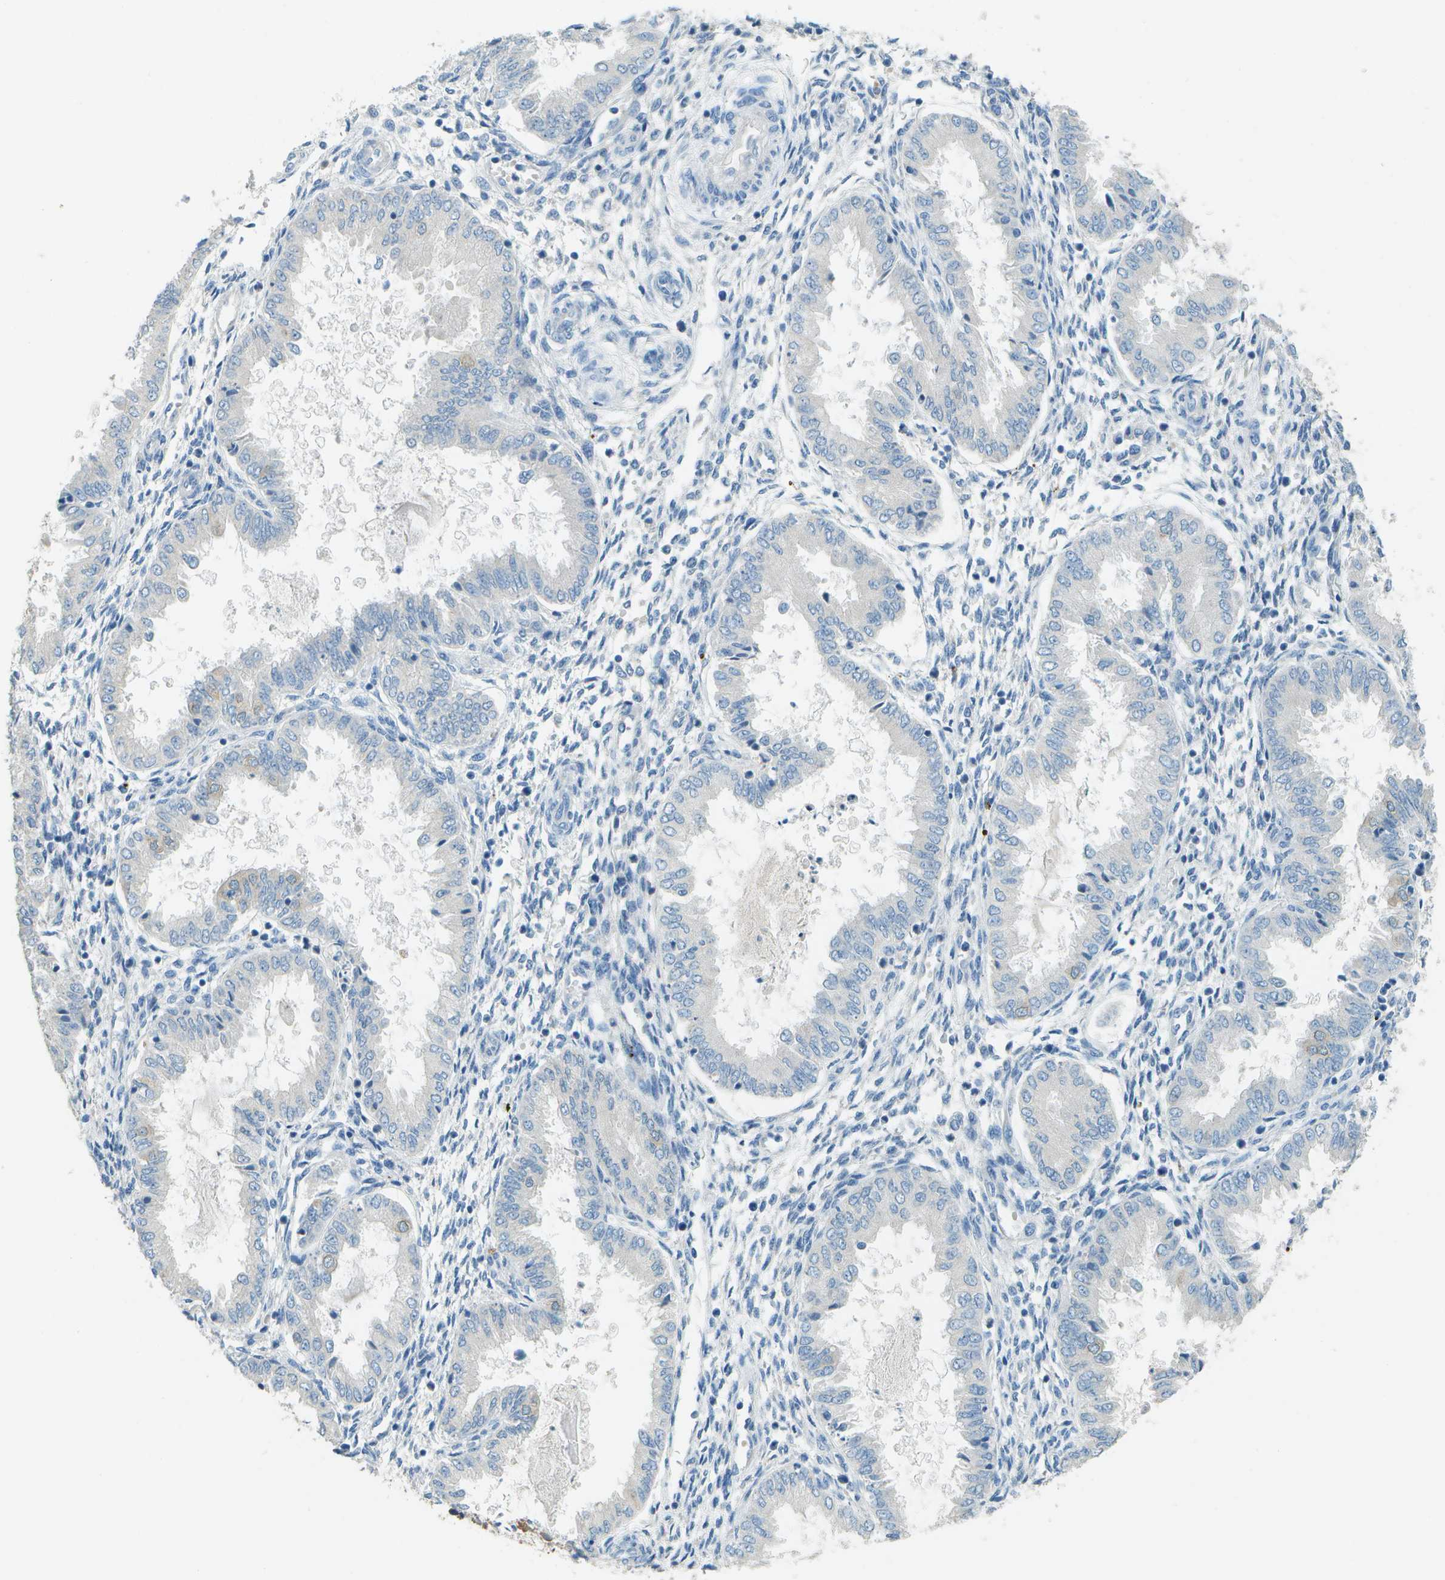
{"staining": {"intensity": "negative", "quantity": "none", "location": "none"}, "tissue": "endometrium", "cell_type": "Cells in endometrial stroma", "image_type": "normal", "snomed": [{"axis": "morphology", "description": "Normal tissue, NOS"}, {"axis": "topography", "description": "Endometrium"}], "caption": "Immunohistochemistry (IHC) micrograph of normal endometrium: human endometrium stained with DAB exhibits no significant protein staining in cells in endometrial stroma.", "gene": "LGI2", "patient": {"sex": "female", "age": 33}}